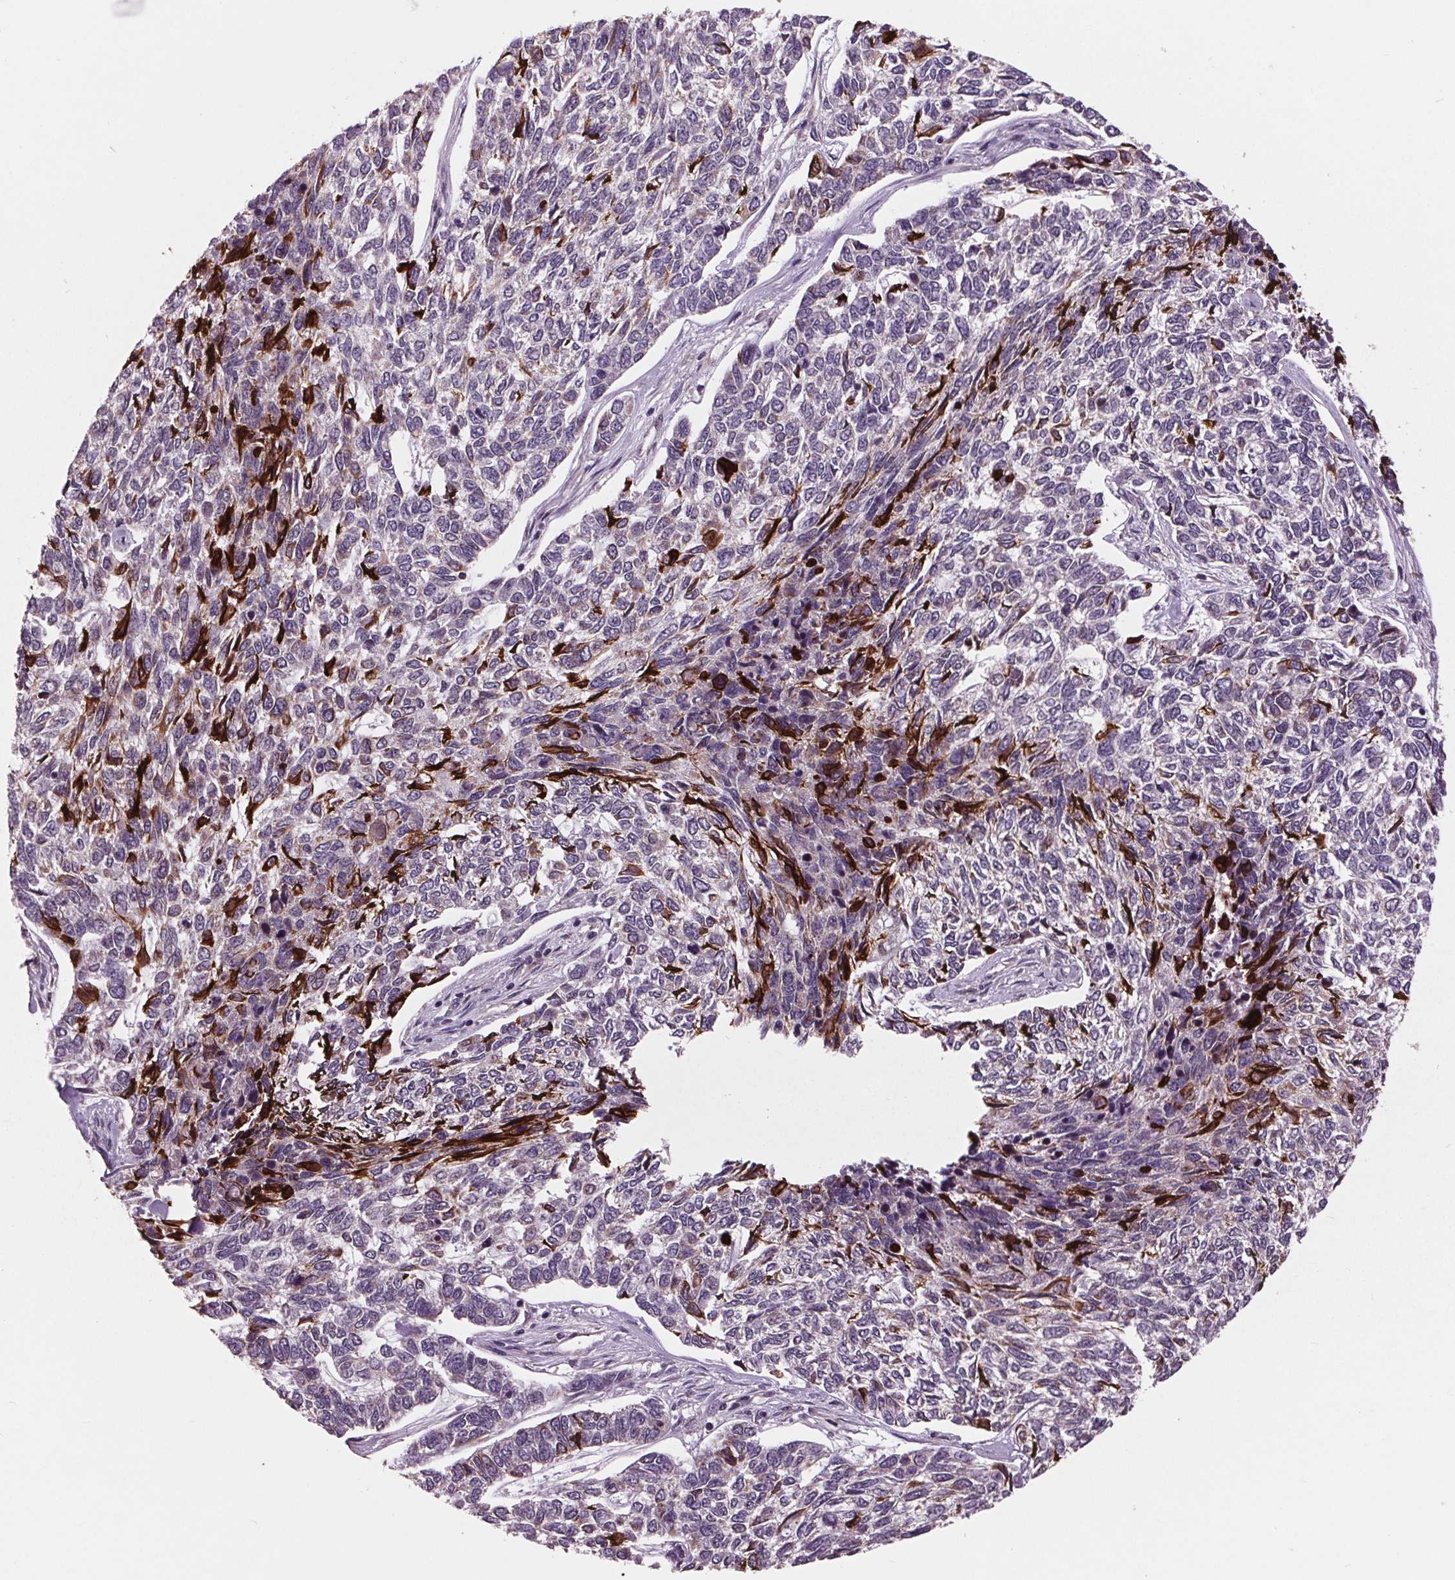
{"staining": {"intensity": "strong", "quantity": "<25%", "location": "cytoplasmic/membranous"}, "tissue": "skin cancer", "cell_type": "Tumor cells", "image_type": "cancer", "snomed": [{"axis": "morphology", "description": "Basal cell carcinoma"}, {"axis": "topography", "description": "Skin"}], "caption": "Immunohistochemical staining of human skin cancer (basal cell carcinoma) demonstrates strong cytoplasmic/membranous protein expression in about <25% of tumor cells.", "gene": "MAPK8", "patient": {"sex": "female", "age": 65}}